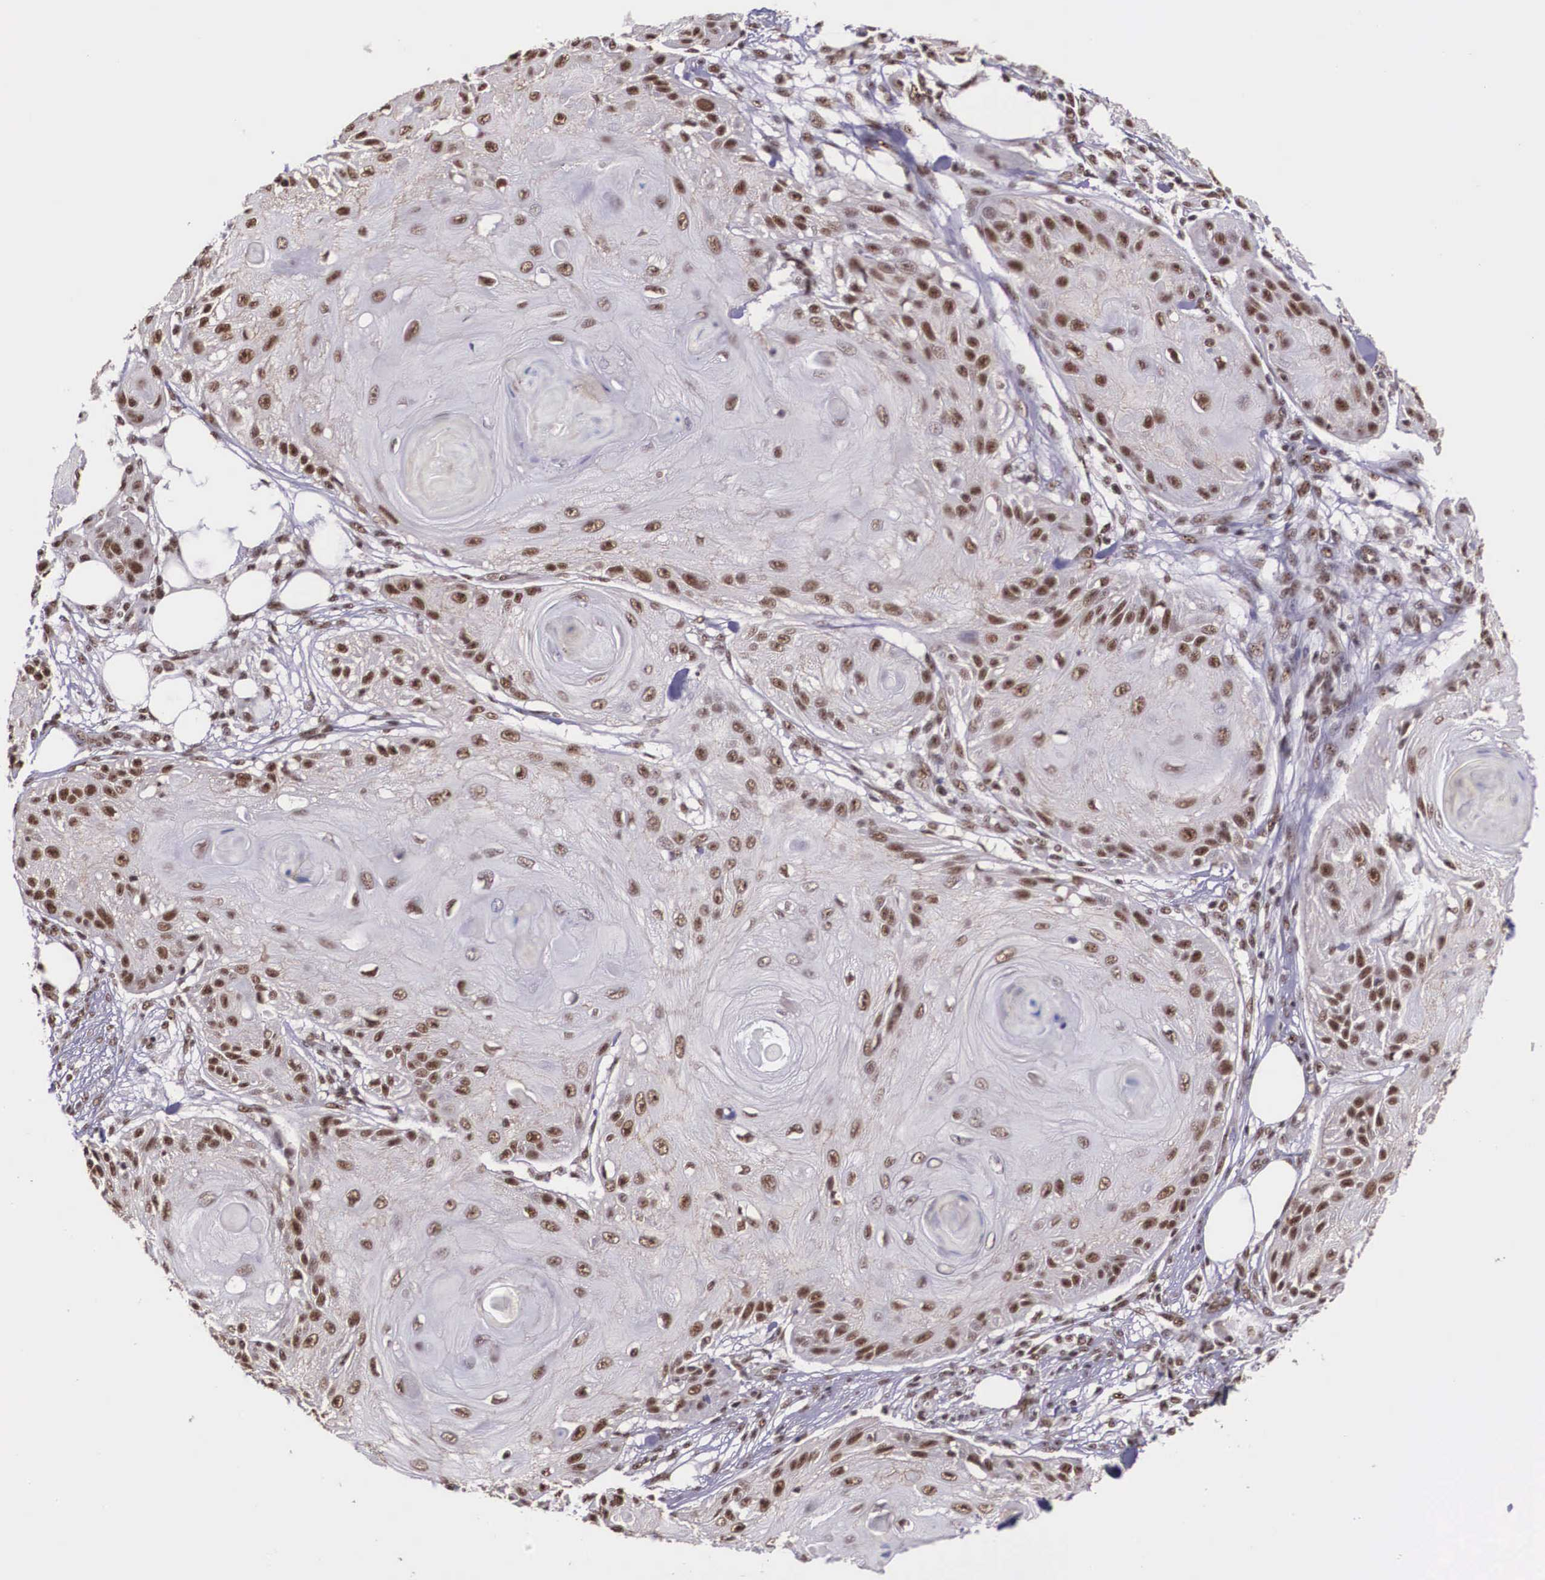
{"staining": {"intensity": "strong", "quantity": ">75%", "location": "nuclear"}, "tissue": "skin cancer", "cell_type": "Tumor cells", "image_type": "cancer", "snomed": [{"axis": "morphology", "description": "Squamous cell carcinoma, NOS"}, {"axis": "topography", "description": "Skin"}], "caption": "Strong nuclear expression for a protein is present in approximately >75% of tumor cells of skin cancer (squamous cell carcinoma) using IHC.", "gene": "POLR2F", "patient": {"sex": "female", "age": 88}}